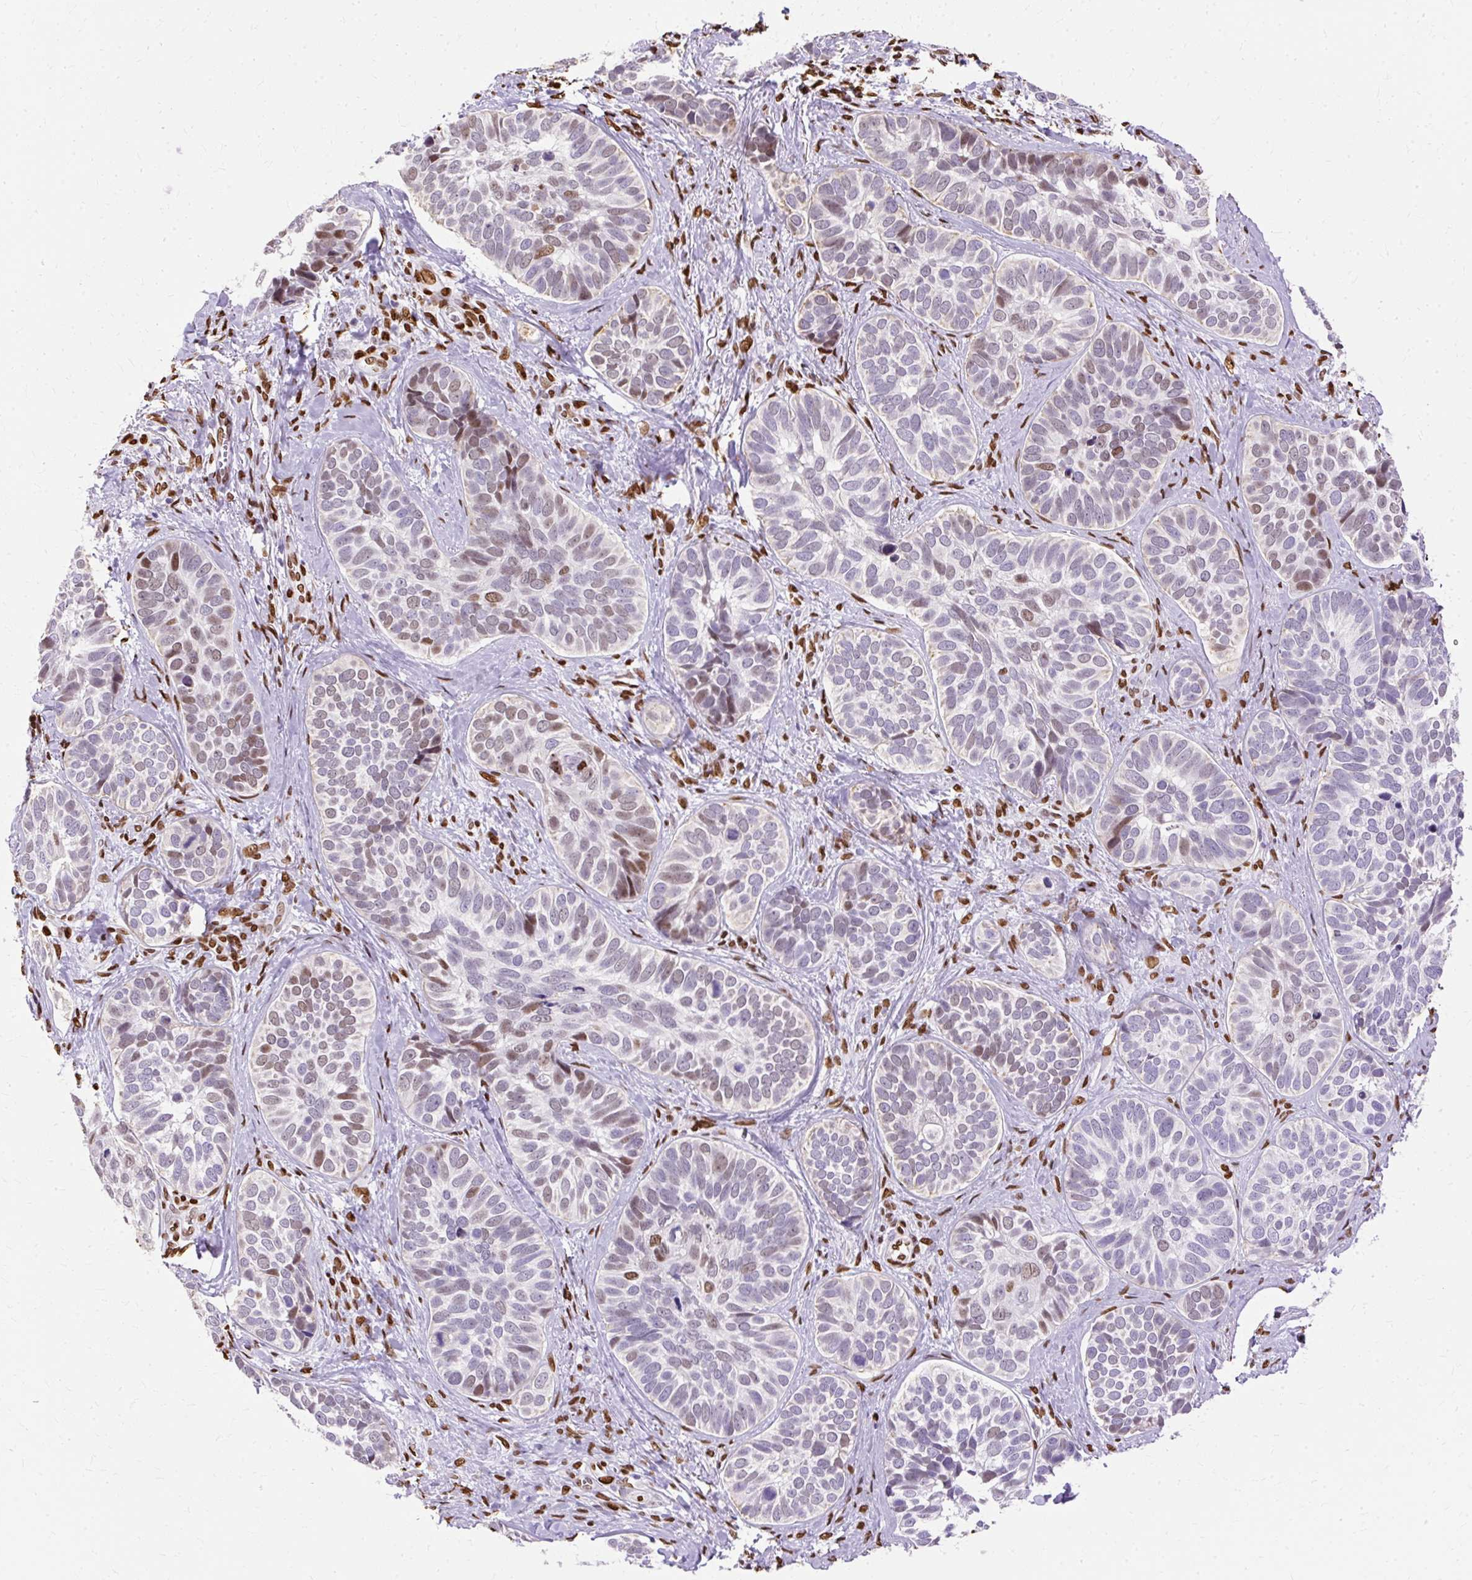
{"staining": {"intensity": "moderate", "quantity": "<25%", "location": "nuclear"}, "tissue": "skin cancer", "cell_type": "Tumor cells", "image_type": "cancer", "snomed": [{"axis": "morphology", "description": "Basal cell carcinoma"}, {"axis": "topography", "description": "Skin"}], "caption": "Immunohistochemical staining of human skin cancer displays low levels of moderate nuclear staining in about <25% of tumor cells.", "gene": "TMEM184C", "patient": {"sex": "male", "age": 62}}